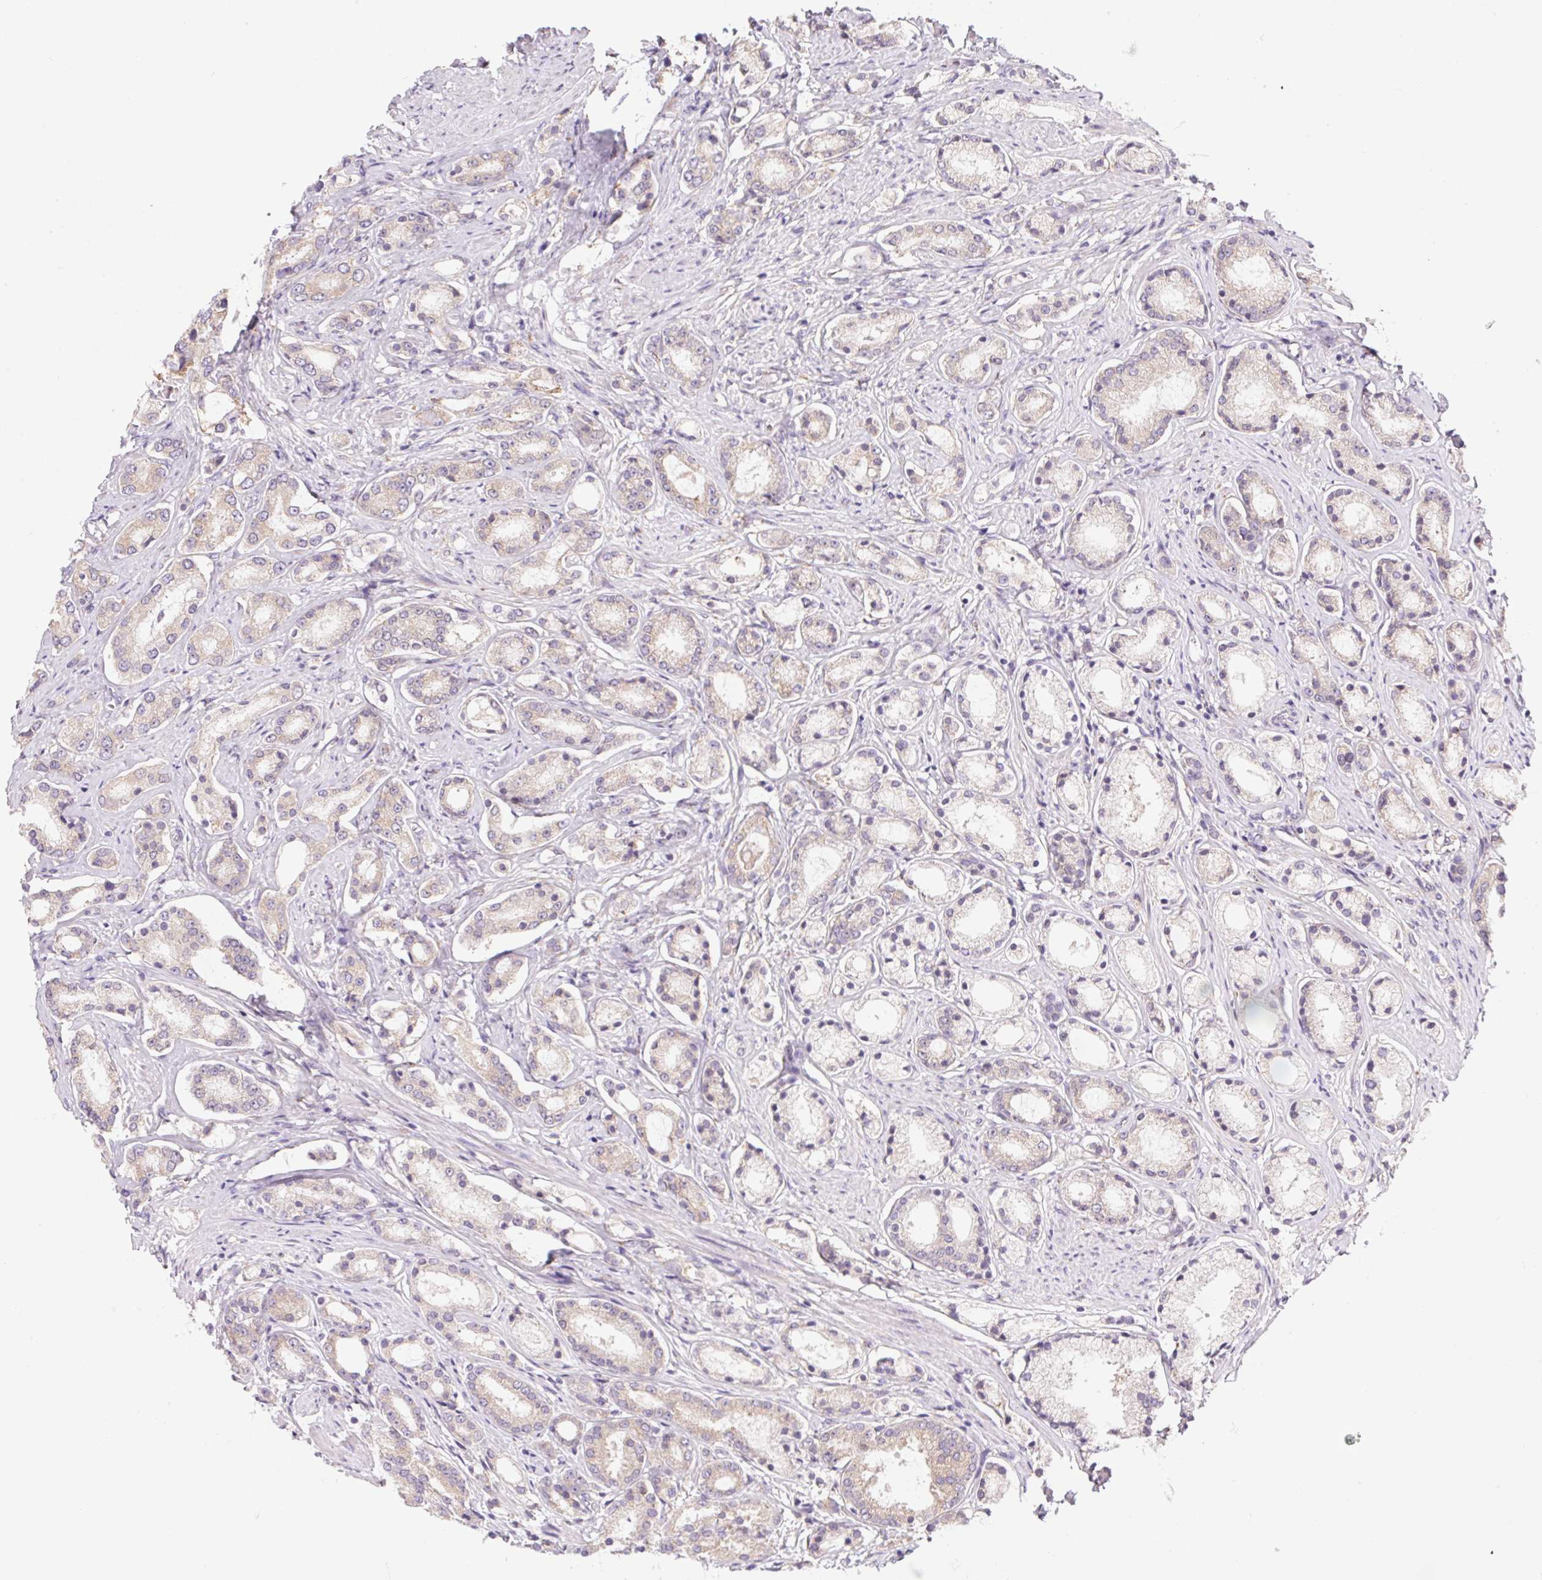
{"staining": {"intensity": "weak", "quantity": "25%-75%", "location": "cytoplasmic/membranous"}, "tissue": "prostate cancer", "cell_type": "Tumor cells", "image_type": "cancer", "snomed": [{"axis": "morphology", "description": "Adenocarcinoma, High grade"}, {"axis": "topography", "description": "Prostate"}], "caption": "The histopathology image exhibits a brown stain indicating the presence of a protein in the cytoplasmic/membranous of tumor cells in prostate high-grade adenocarcinoma.", "gene": "KLHL20", "patient": {"sex": "male", "age": 63}}